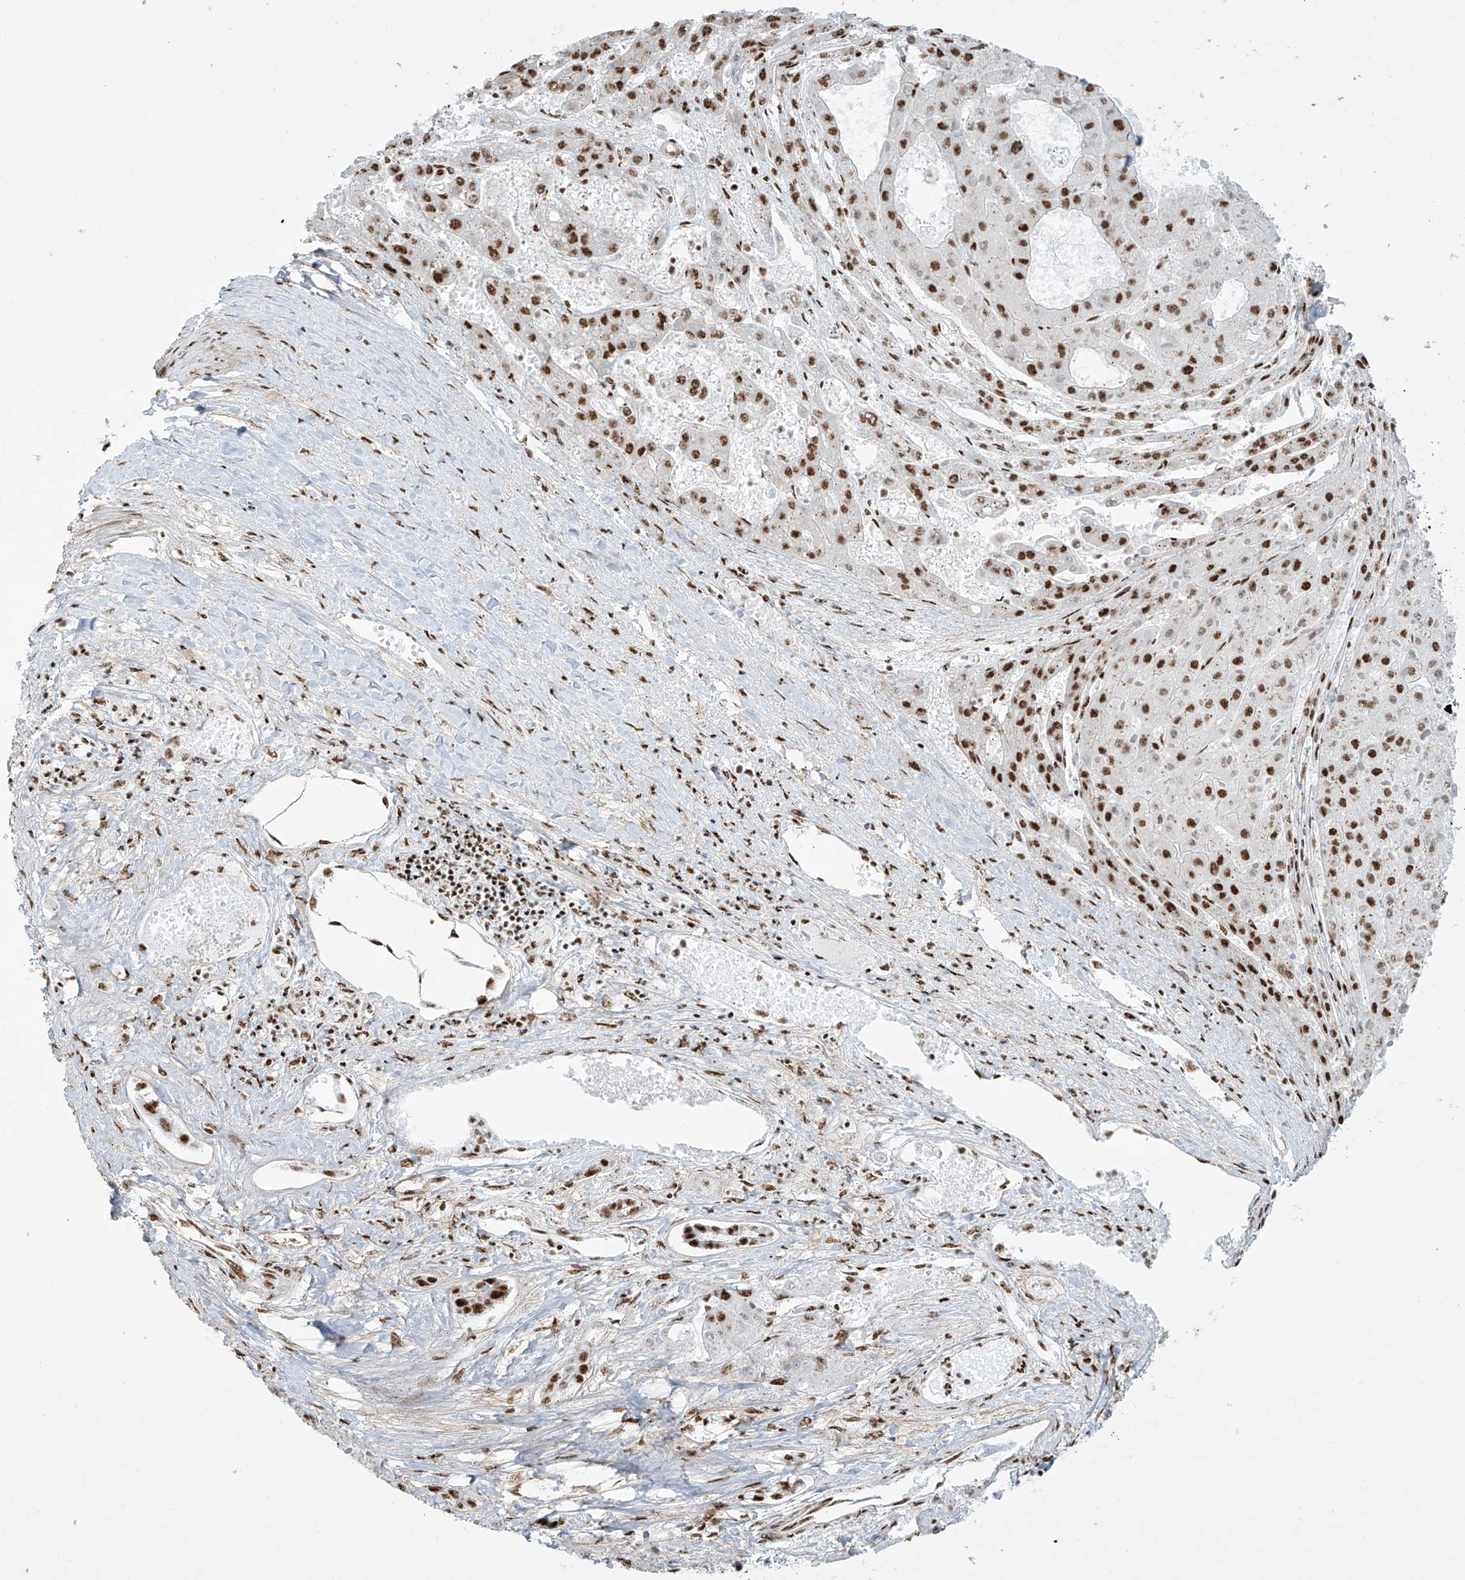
{"staining": {"intensity": "strong", "quantity": "25%-75%", "location": "nuclear"}, "tissue": "liver cancer", "cell_type": "Tumor cells", "image_type": "cancer", "snomed": [{"axis": "morphology", "description": "Carcinoma, Hepatocellular, NOS"}, {"axis": "topography", "description": "Liver"}], "caption": "Immunohistochemistry (IHC) of human liver cancer (hepatocellular carcinoma) exhibits high levels of strong nuclear staining in about 25%-75% of tumor cells. The staining was performed using DAB, with brown indicating positive protein expression. Nuclei are stained blue with hematoxylin.", "gene": "MS4A6A", "patient": {"sex": "female", "age": 73}}